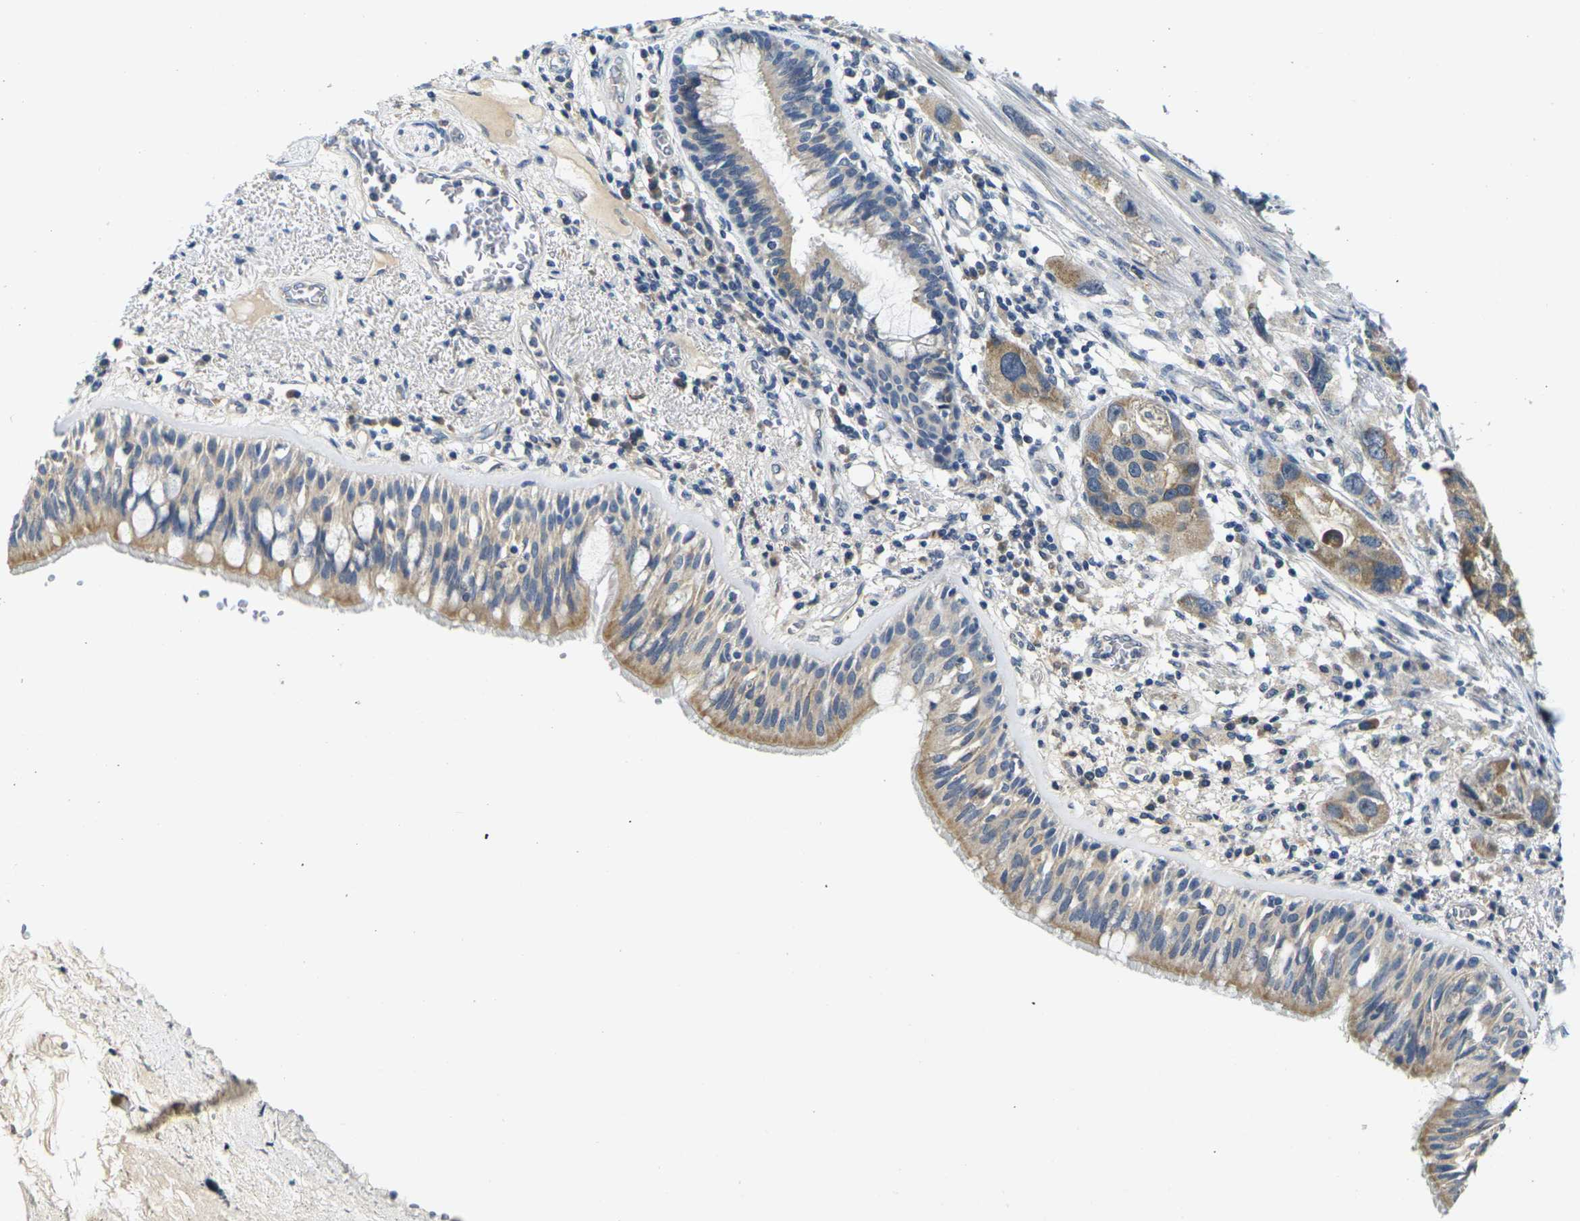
{"staining": {"intensity": "weak", "quantity": ">75%", "location": "cytoplasmic/membranous"}, "tissue": "bronchus", "cell_type": "Respiratory epithelial cells", "image_type": "normal", "snomed": [{"axis": "morphology", "description": "Normal tissue, NOS"}, {"axis": "morphology", "description": "Adenocarcinoma, NOS"}, {"axis": "morphology", "description": "Adenocarcinoma, metastatic, NOS"}, {"axis": "topography", "description": "Lymph node"}, {"axis": "topography", "description": "Bronchus"}, {"axis": "topography", "description": "Lung"}], "caption": "A histopathology image of bronchus stained for a protein shows weak cytoplasmic/membranous brown staining in respiratory epithelial cells. (Stains: DAB in brown, nuclei in blue, Microscopy: brightfield microscopy at high magnification).", "gene": "SHISAL2B", "patient": {"sex": "female", "age": 54}}